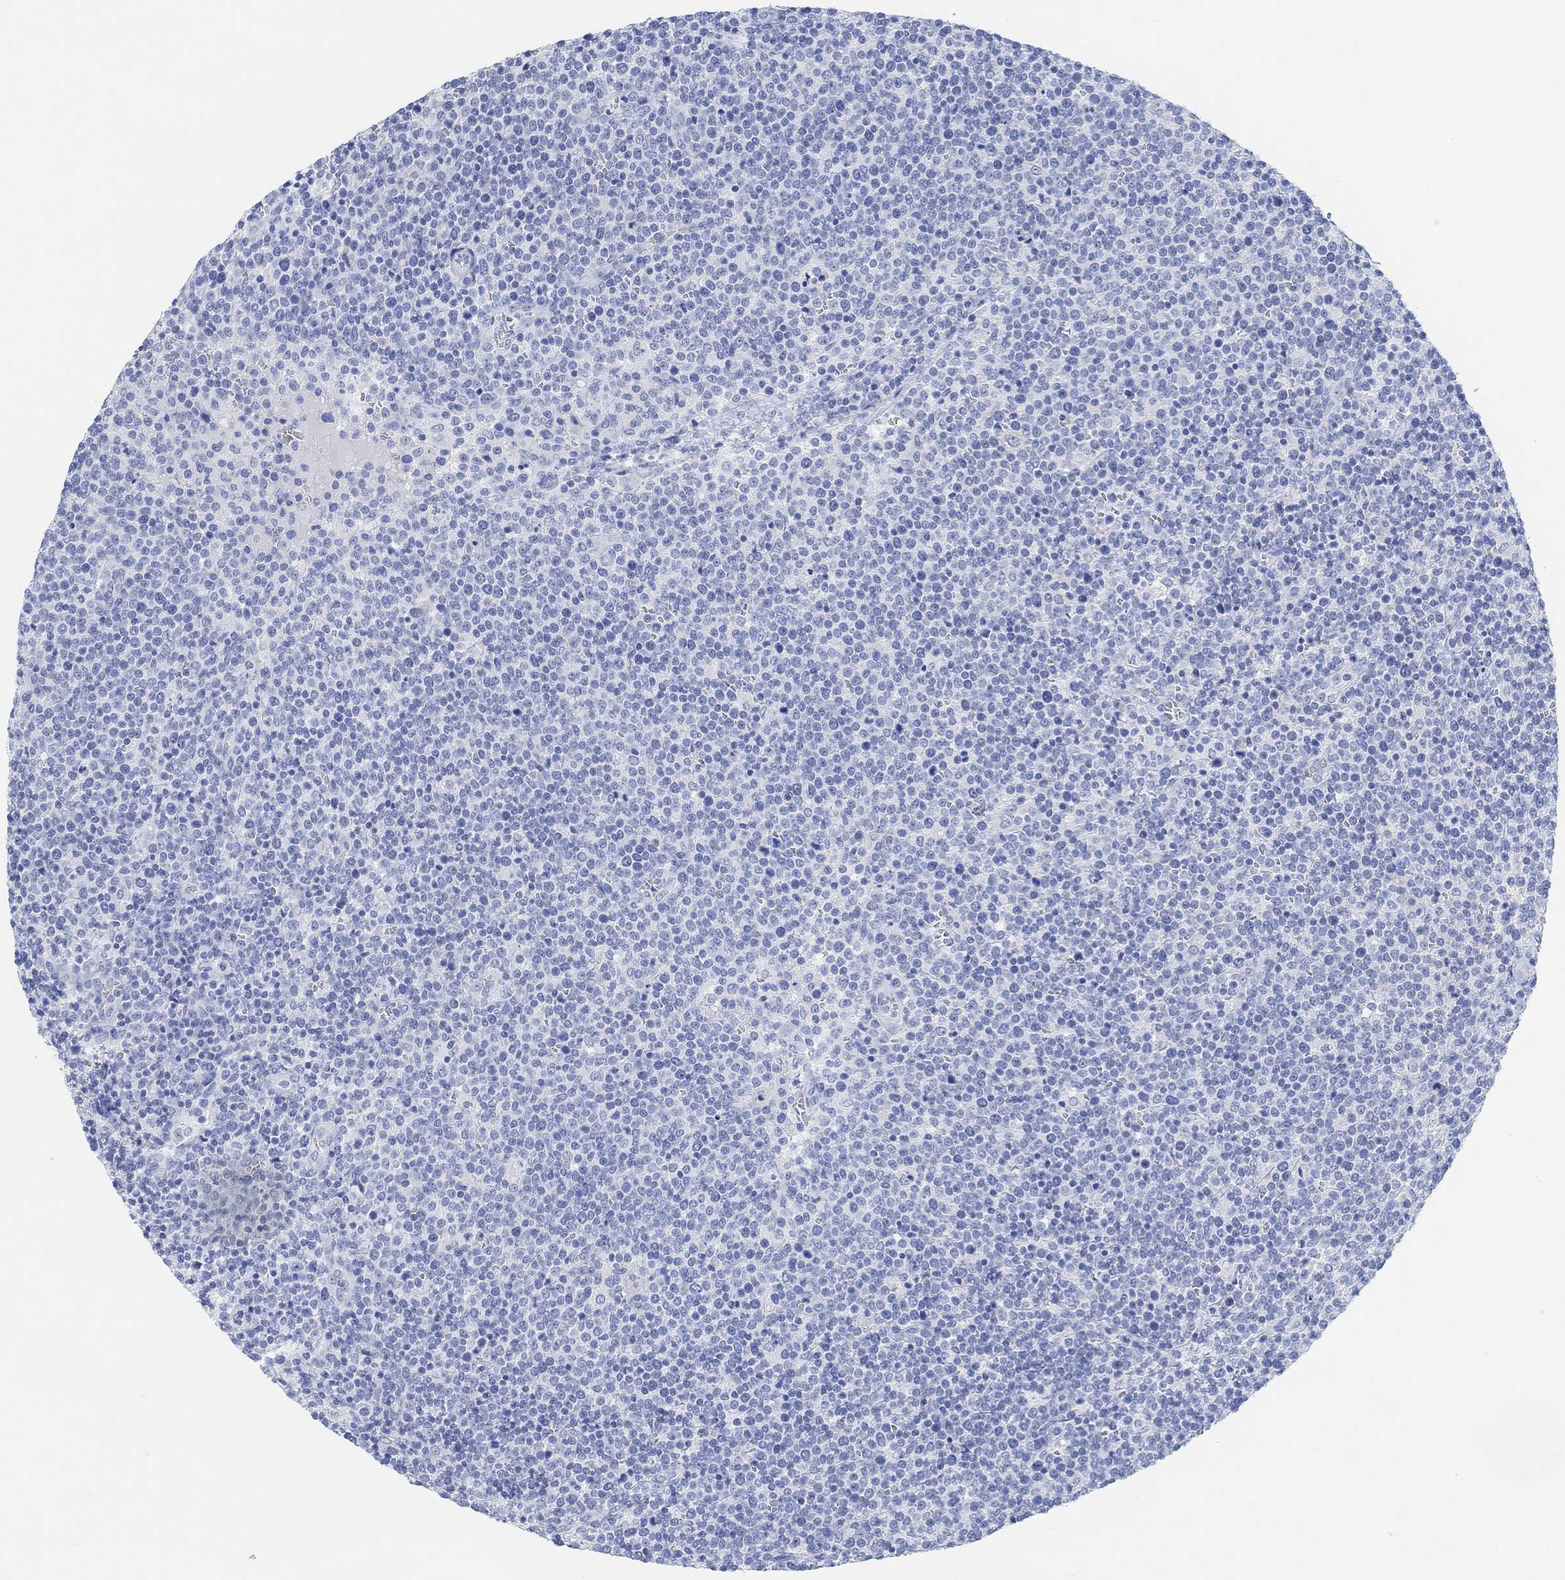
{"staining": {"intensity": "negative", "quantity": "none", "location": "none"}, "tissue": "lymphoma", "cell_type": "Tumor cells", "image_type": "cancer", "snomed": [{"axis": "morphology", "description": "Malignant lymphoma, non-Hodgkin's type, High grade"}, {"axis": "topography", "description": "Lymph node"}], "caption": "Malignant lymphoma, non-Hodgkin's type (high-grade) stained for a protein using immunohistochemistry exhibits no staining tumor cells.", "gene": "ENO4", "patient": {"sex": "male", "age": 61}}